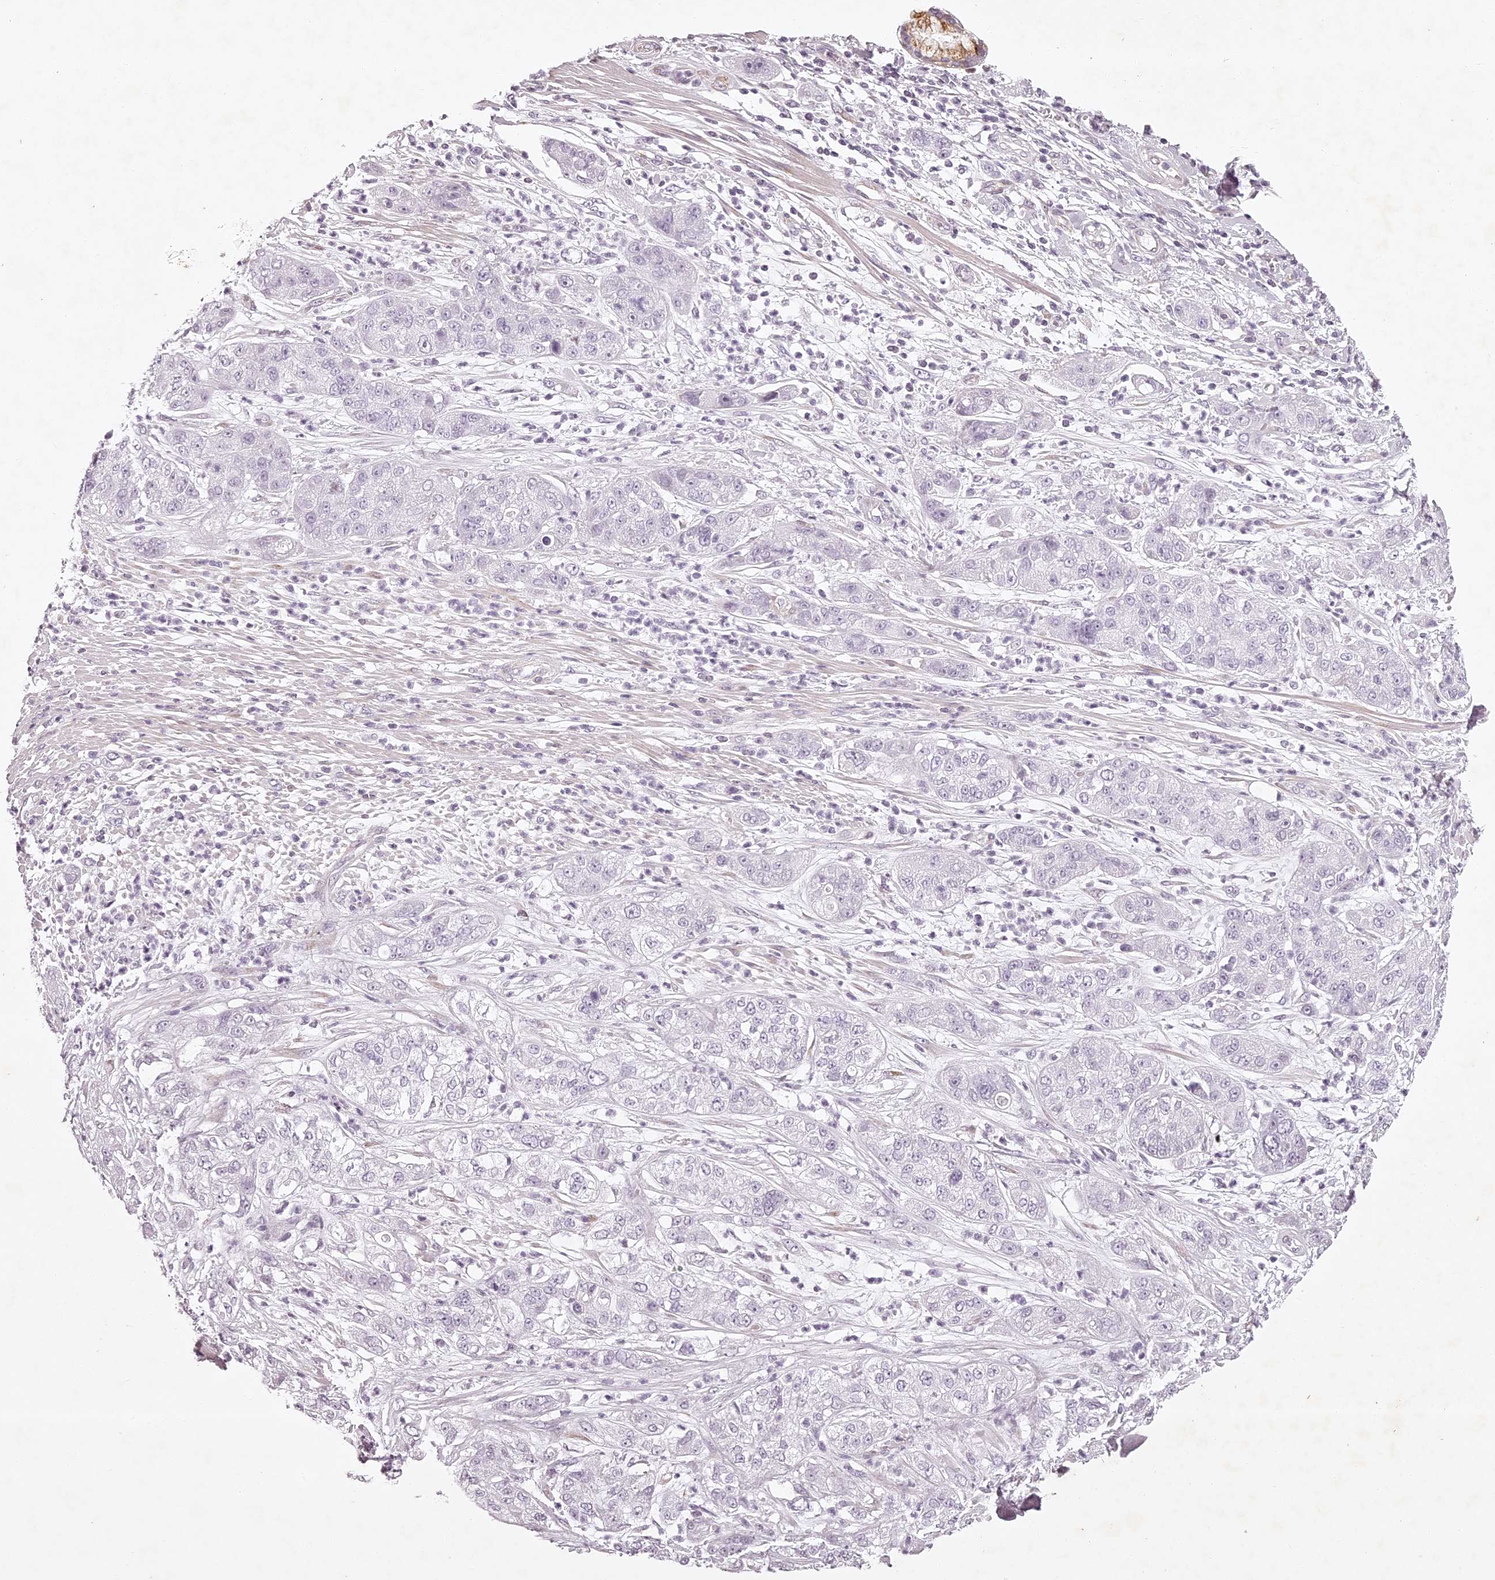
{"staining": {"intensity": "negative", "quantity": "none", "location": "none"}, "tissue": "pancreatic cancer", "cell_type": "Tumor cells", "image_type": "cancer", "snomed": [{"axis": "morphology", "description": "Adenocarcinoma, NOS"}, {"axis": "topography", "description": "Pancreas"}], "caption": "DAB (3,3'-diaminobenzidine) immunohistochemical staining of human adenocarcinoma (pancreatic) demonstrates no significant positivity in tumor cells.", "gene": "ELAPOR1", "patient": {"sex": "female", "age": 78}}